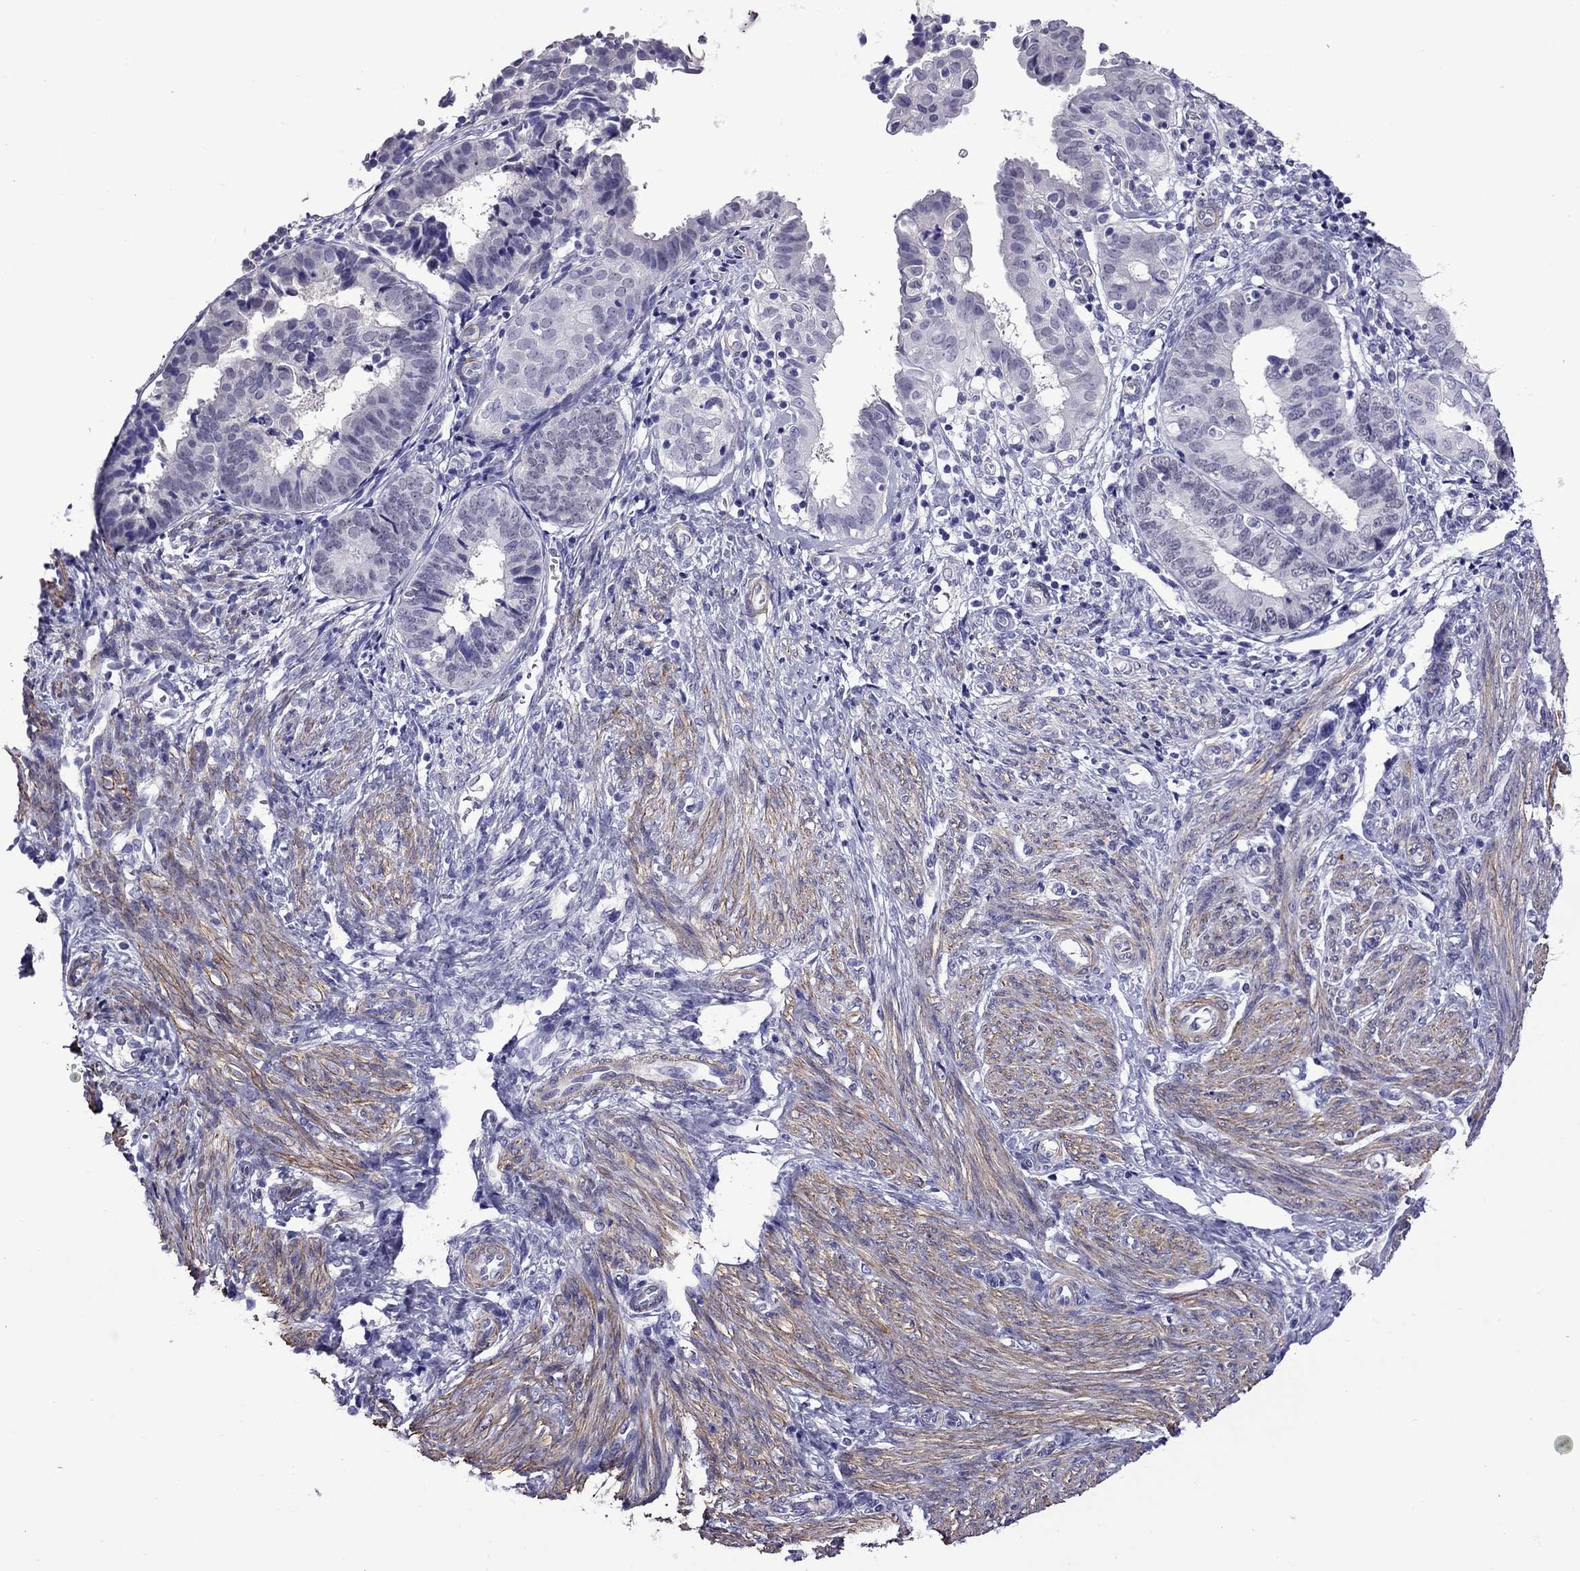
{"staining": {"intensity": "negative", "quantity": "none", "location": "none"}, "tissue": "endometrial cancer", "cell_type": "Tumor cells", "image_type": "cancer", "snomed": [{"axis": "morphology", "description": "Adenocarcinoma, NOS"}, {"axis": "topography", "description": "Endometrium"}], "caption": "A high-resolution photomicrograph shows immunohistochemistry (IHC) staining of adenocarcinoma (endometrial), which shows no significant expression in tumor cells.", "gene": "CHRNA5", "patient": {"sex": "female", "age": 68}}